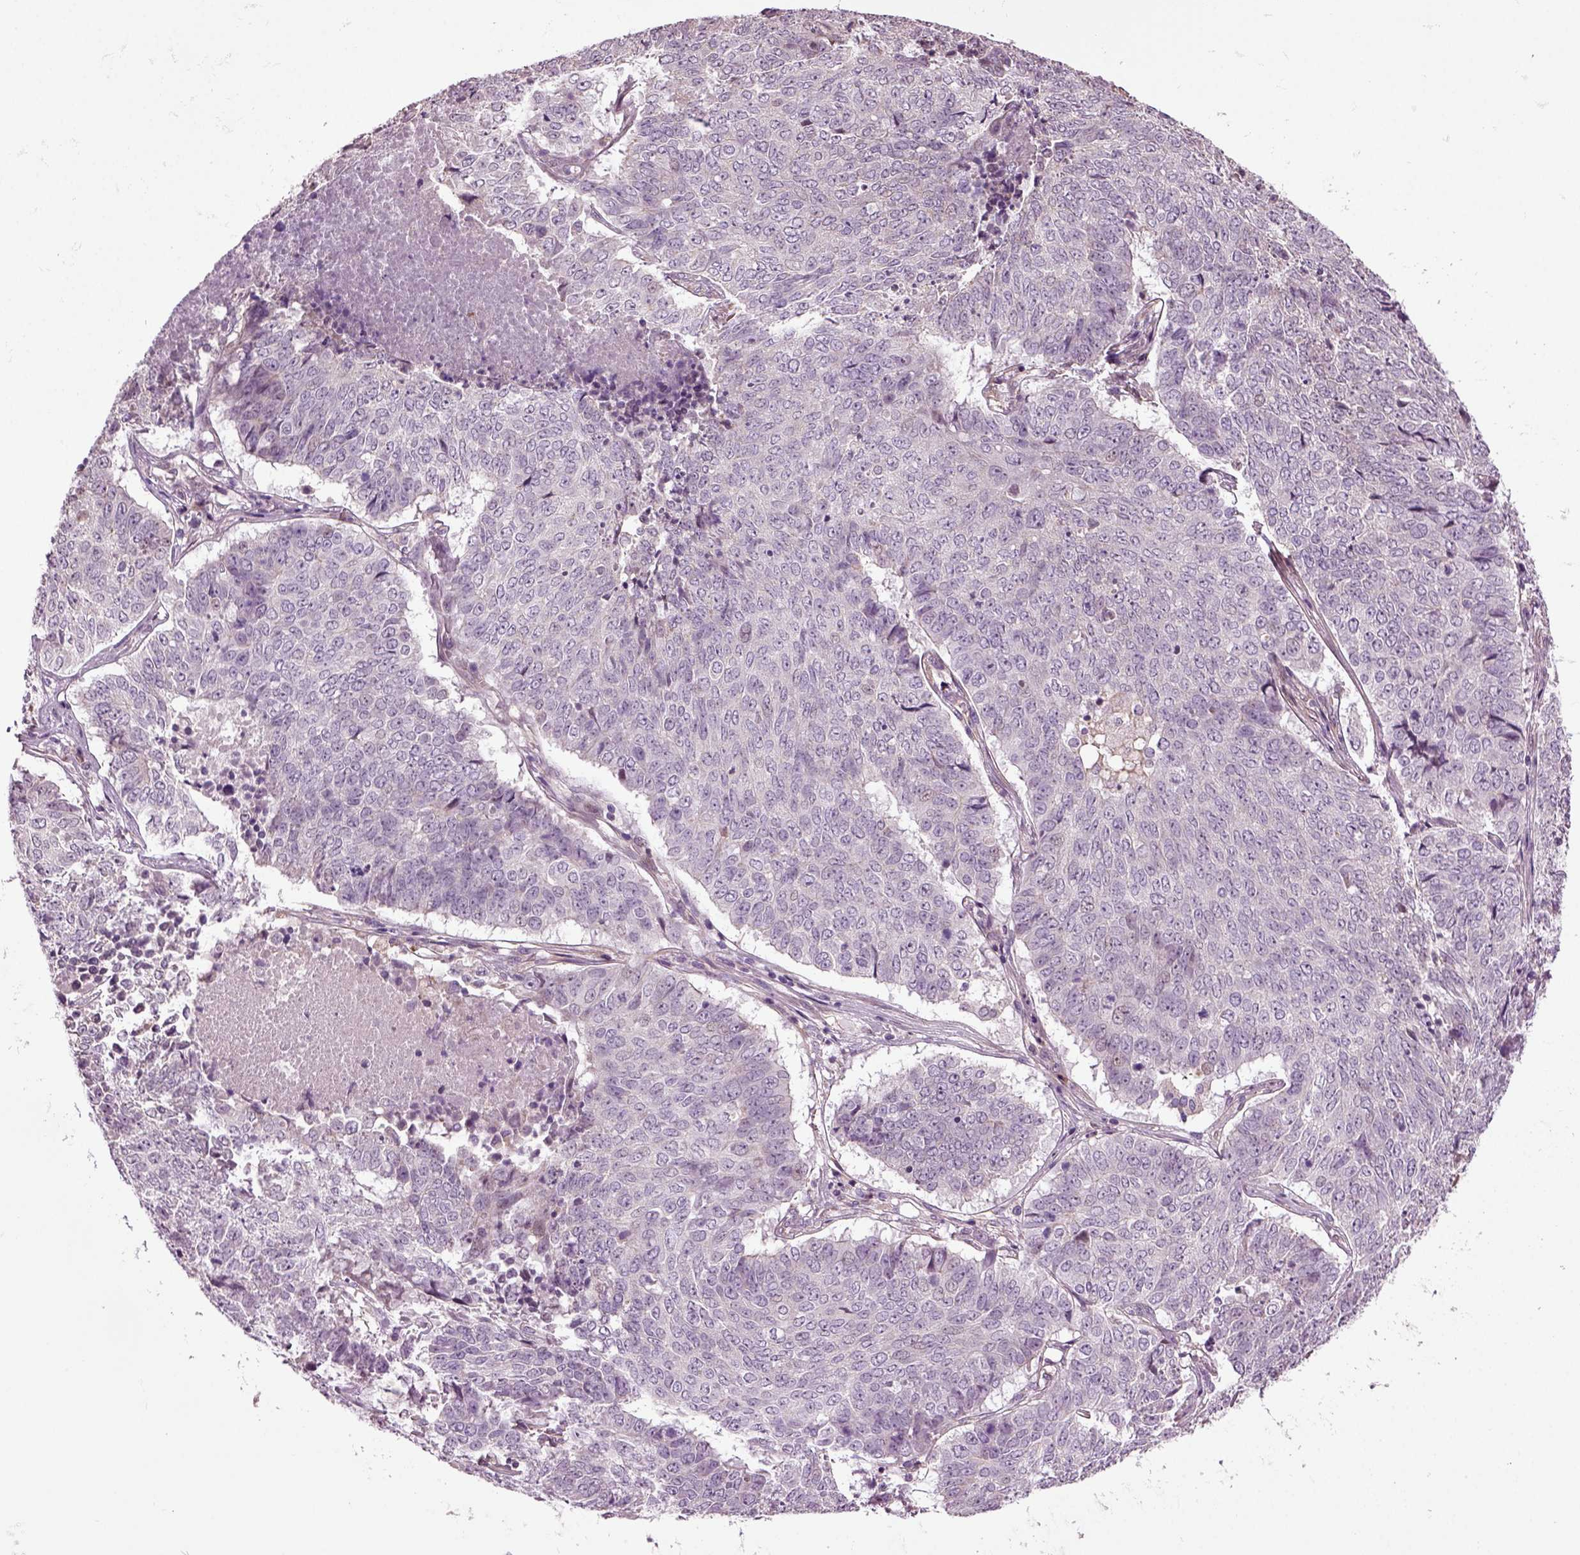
{"staining": {"intensity": "negative", "quantity": "none", "location": "none"}, "tissue": "lung cancer", "cell_type": "Tumor cells", "image_type": "cancer", "snomed": [{"axis": "morphology", "description": "Squamous cell carcinoma, NOS"}, {"axis": "topography", "description": "Lung"}], "caption": "Immunohistochemistry of human squamous cell carcinoma (lung) displays no expression in tumor cells. The staining was performed using DAB to visualize the protein expression in brown, while the nuclei were stained in blue with hematoxylin (Magnification: 20x).", "gene": "HAGHL", "patient": {"sex": "male", "age": 64}}